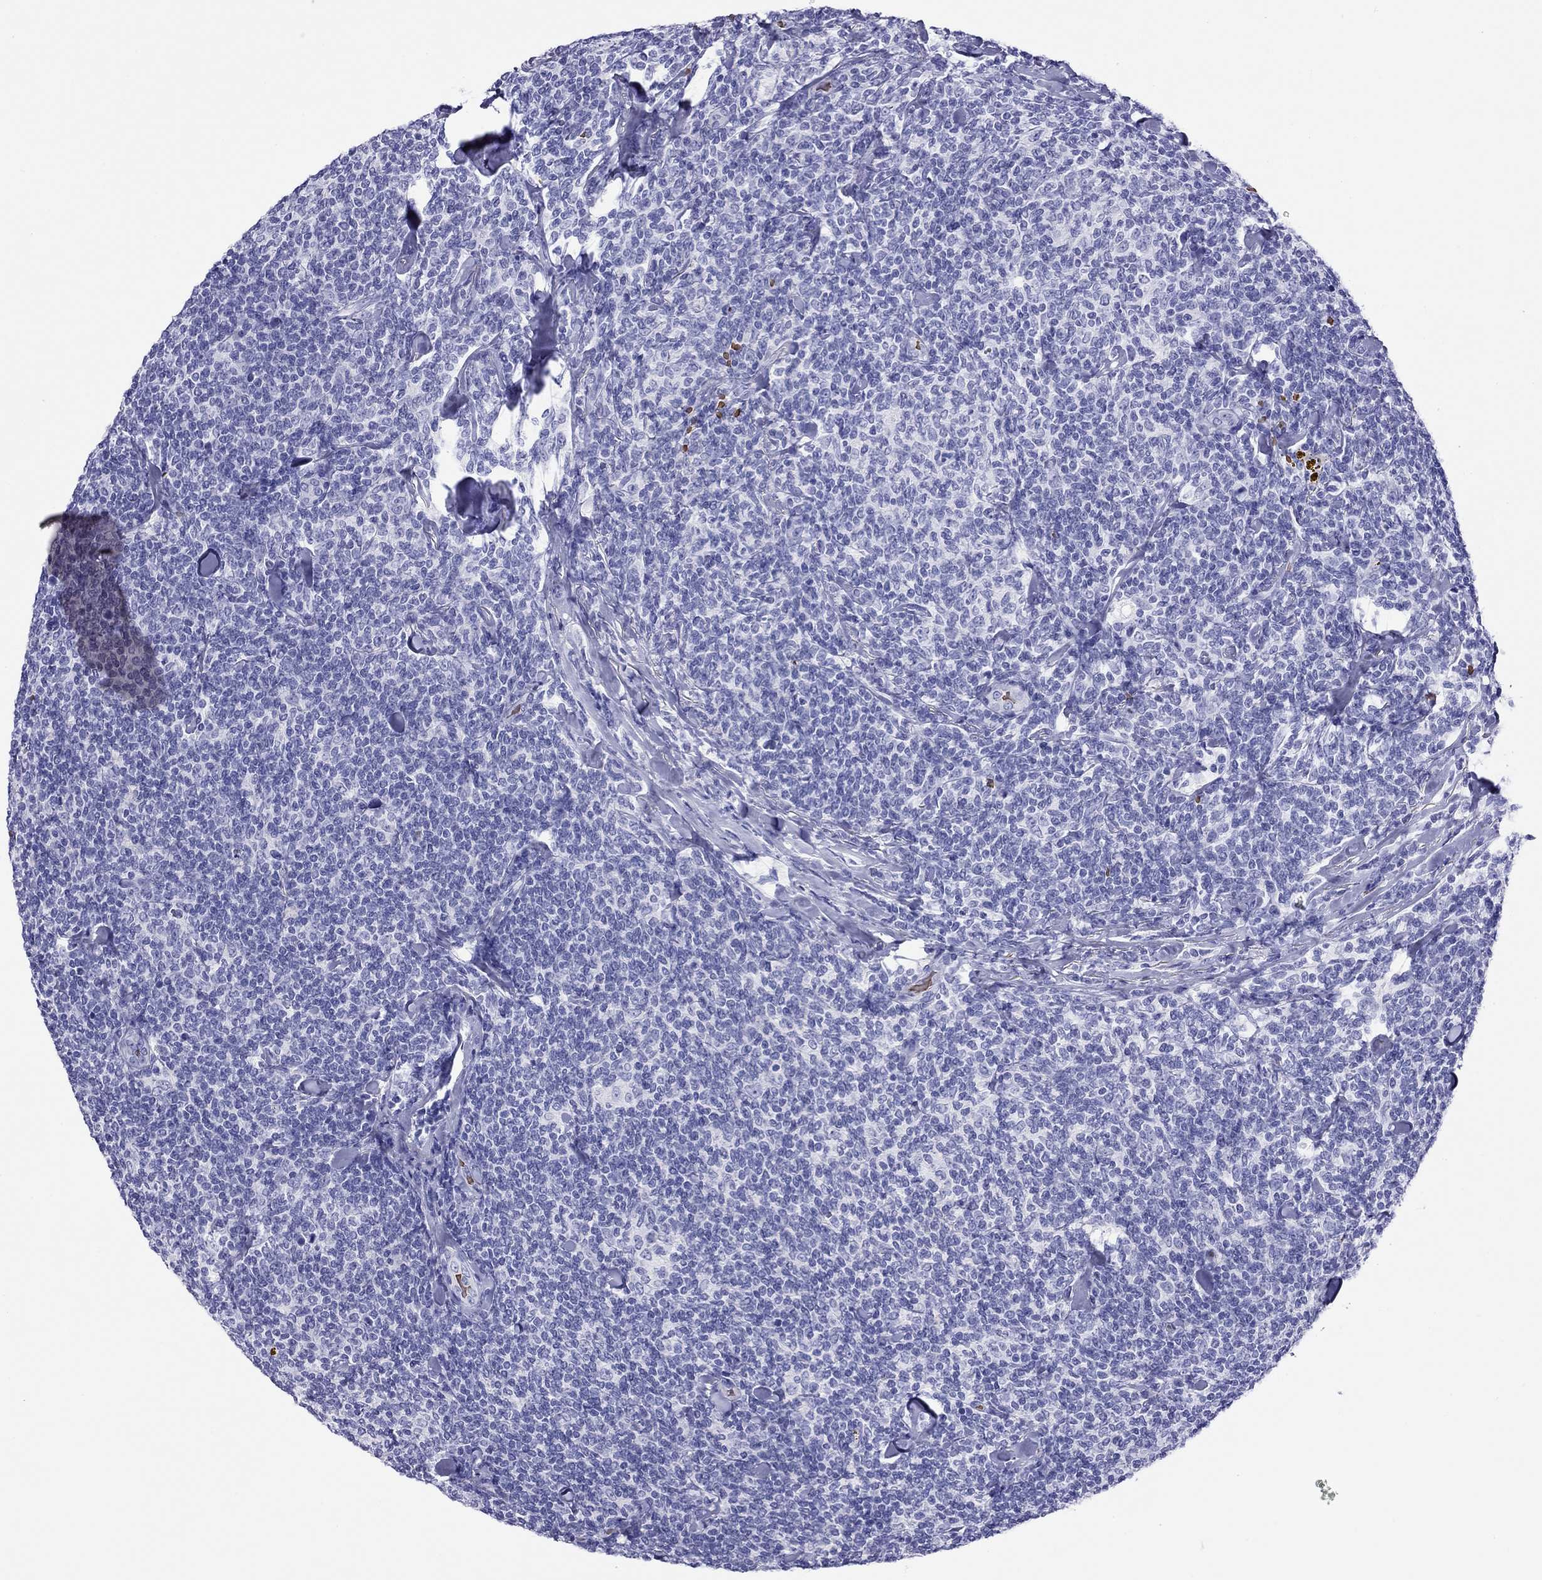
{"staining": {"intensity": "negative", "quantity": "none", "location": "none"}, "tissue": "lymphoma", "cell_type": "Tumor cells", "image_type": "cancer", "snomed": [{"axis": "morphology", "description": "Malignant lymphoma, non-Hodgkin's type, Low grade"}, {"axis": "topography", "description": "Lymph node"}], "caption": "The image displays no significant expression in tumor cells of low-grade malignant lymphoma, non-Hodgkin's type.", "gene": "PTPRN", "patient": {"sex": "female", "age": 56}}